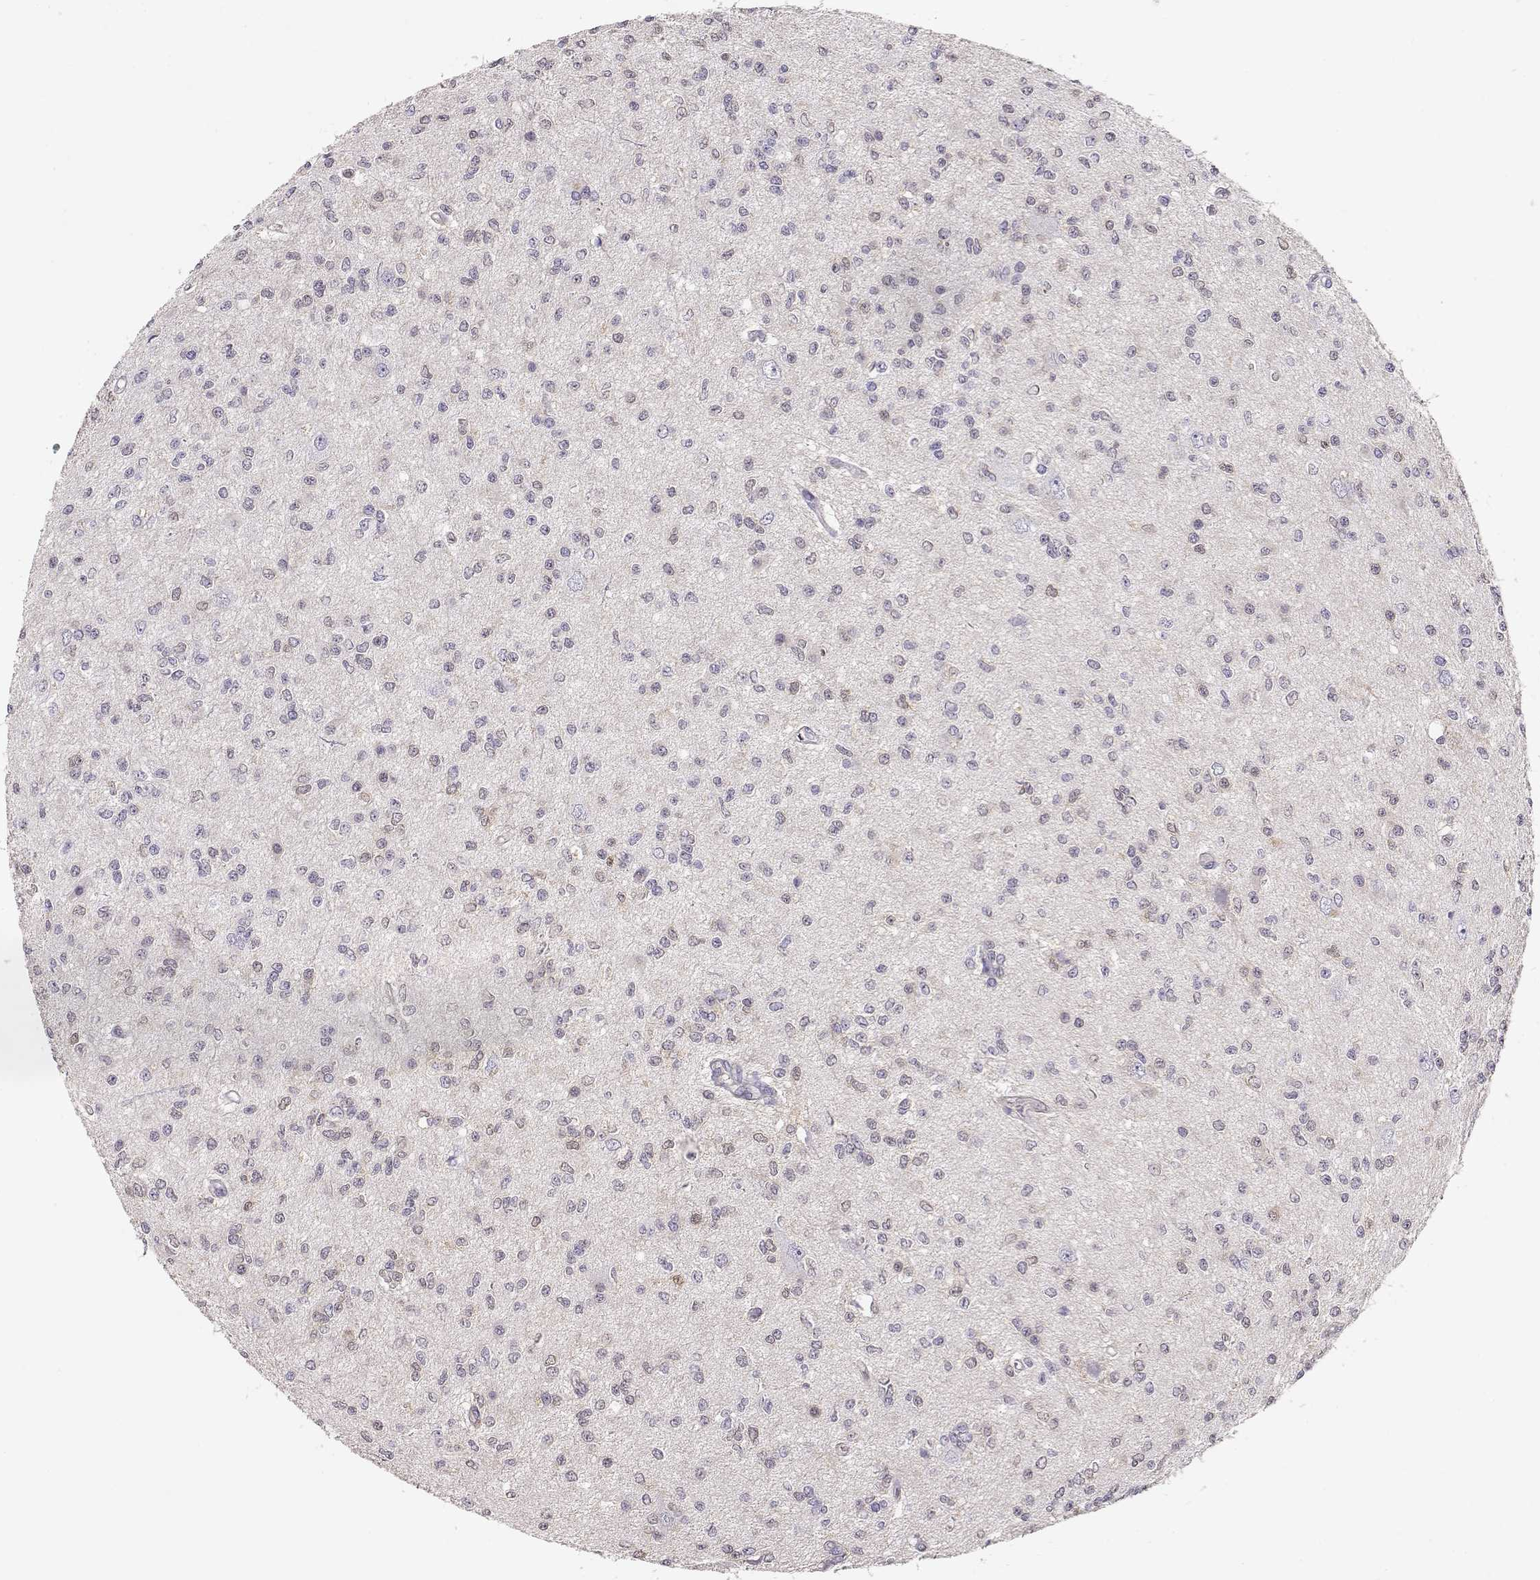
{"staining": {"intensity": "negative", "quantity": "none", "location": "none"}, "tissue": "glioma", "cell_type": "Tumor cells", "image_type": "cancer", "snomed": [{"axis": "morphology", "description": "Glioma, malignant, Low grade"}, {"axis": "topography", "description": "Brain"}], "caption": "Tumor cells are negative for brown protein staining in glioma. (DAB IHC visualized using brightfield microscopy, high magnification).", "gene": "PNP", "patient": {"sex": "male", "age": 67}}